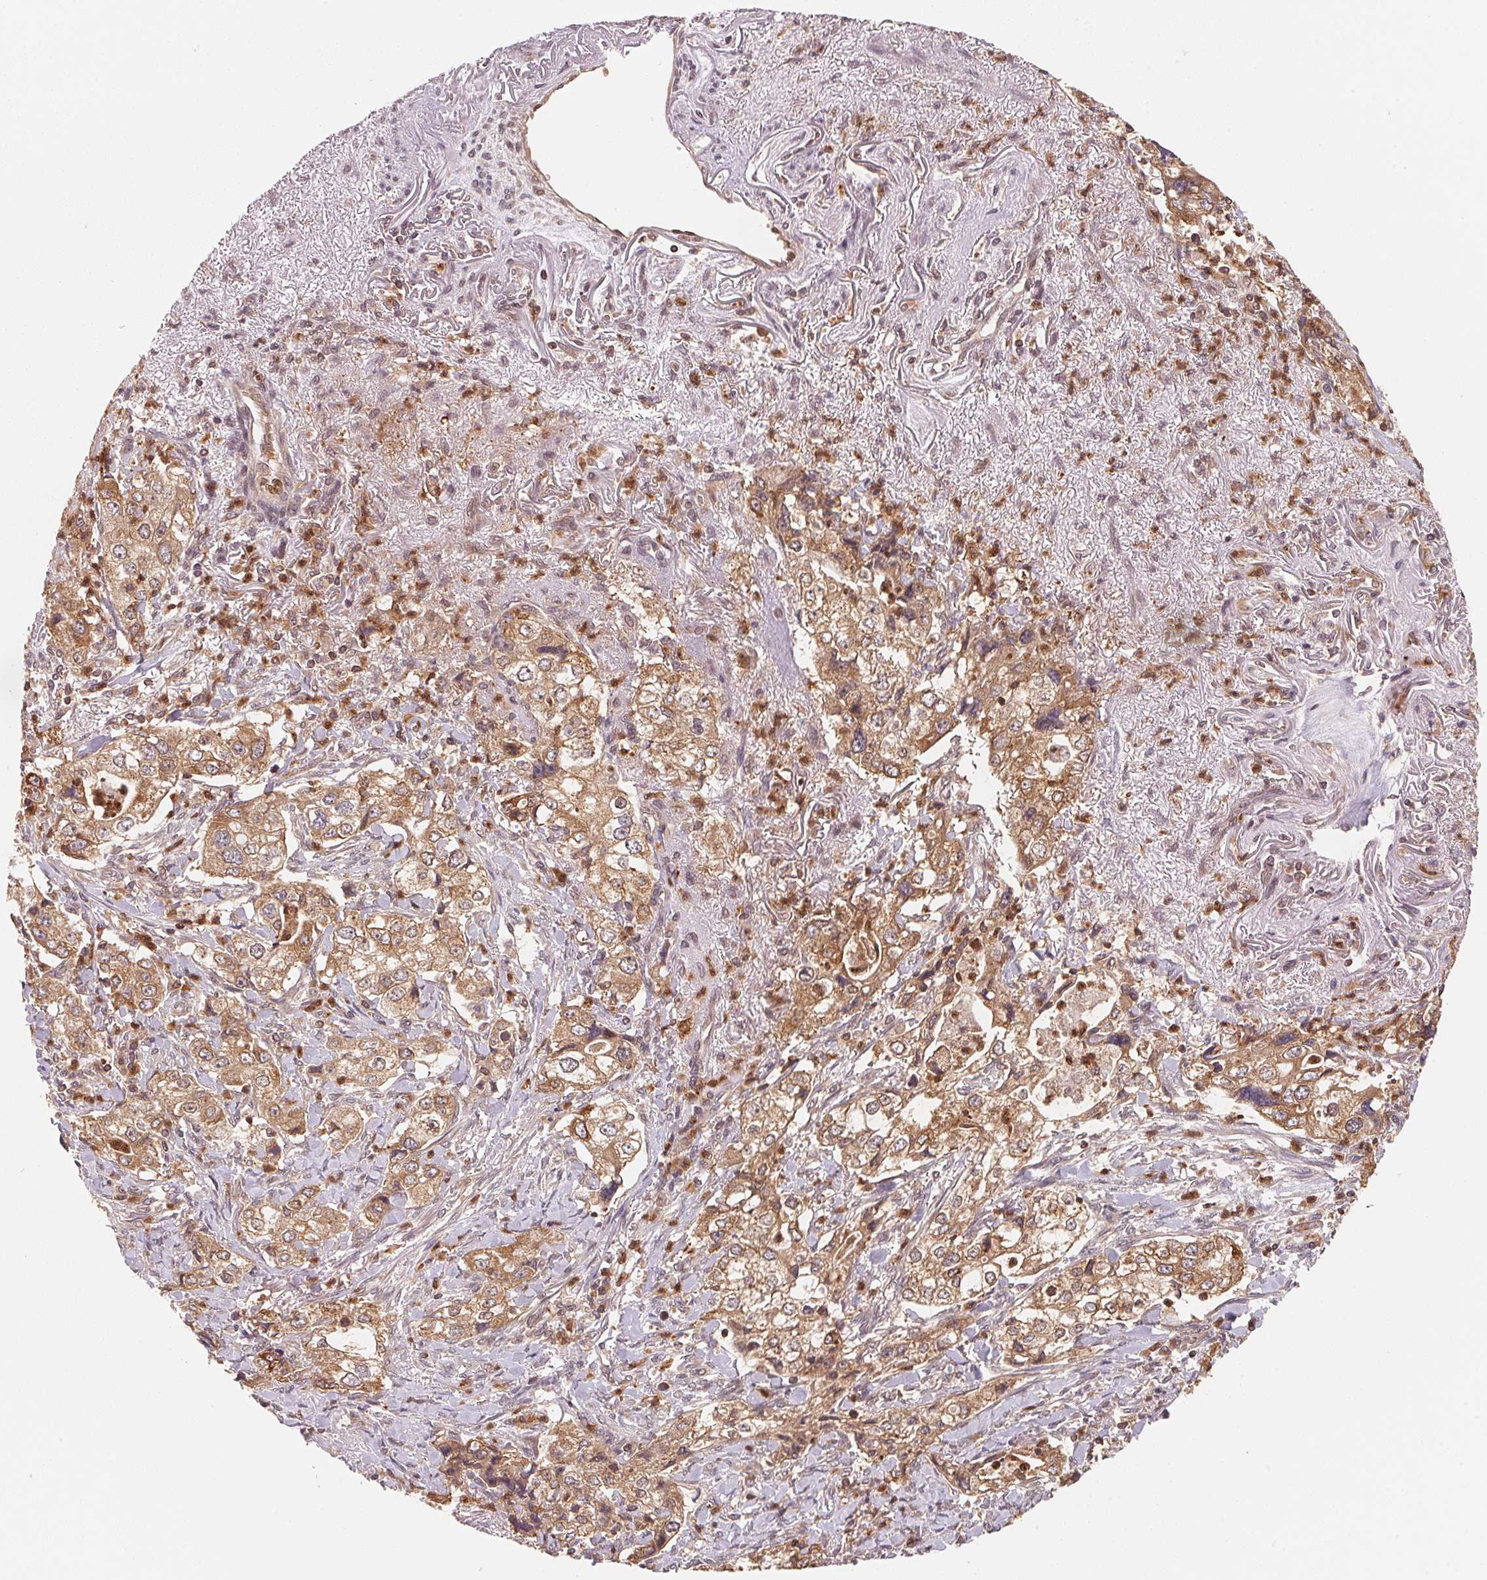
{"staining": {"intensity": "moderate", "quantity": ">75%", "location": "cytoplasmic/membranous,nuclear"}, "tissue": "stomach cancer", "cell_type": "Tumor cells", "image_type": "cancer", "snomed": [{"axis": "morphology", "description": "Adenocarcinoma, NOS"}, {"axis": "topography", "description": "Stomach, upper"}], "caption": "Adenocarcinoma (stomach) tissue exhibits moderate cytoplasmic/membranous and nuclear positivity in approximately >75% of tumor cells, visualized by immunohistochemistry.", "gene": "CCDC102B", "patient": {"sex": "male", "age": 75}}